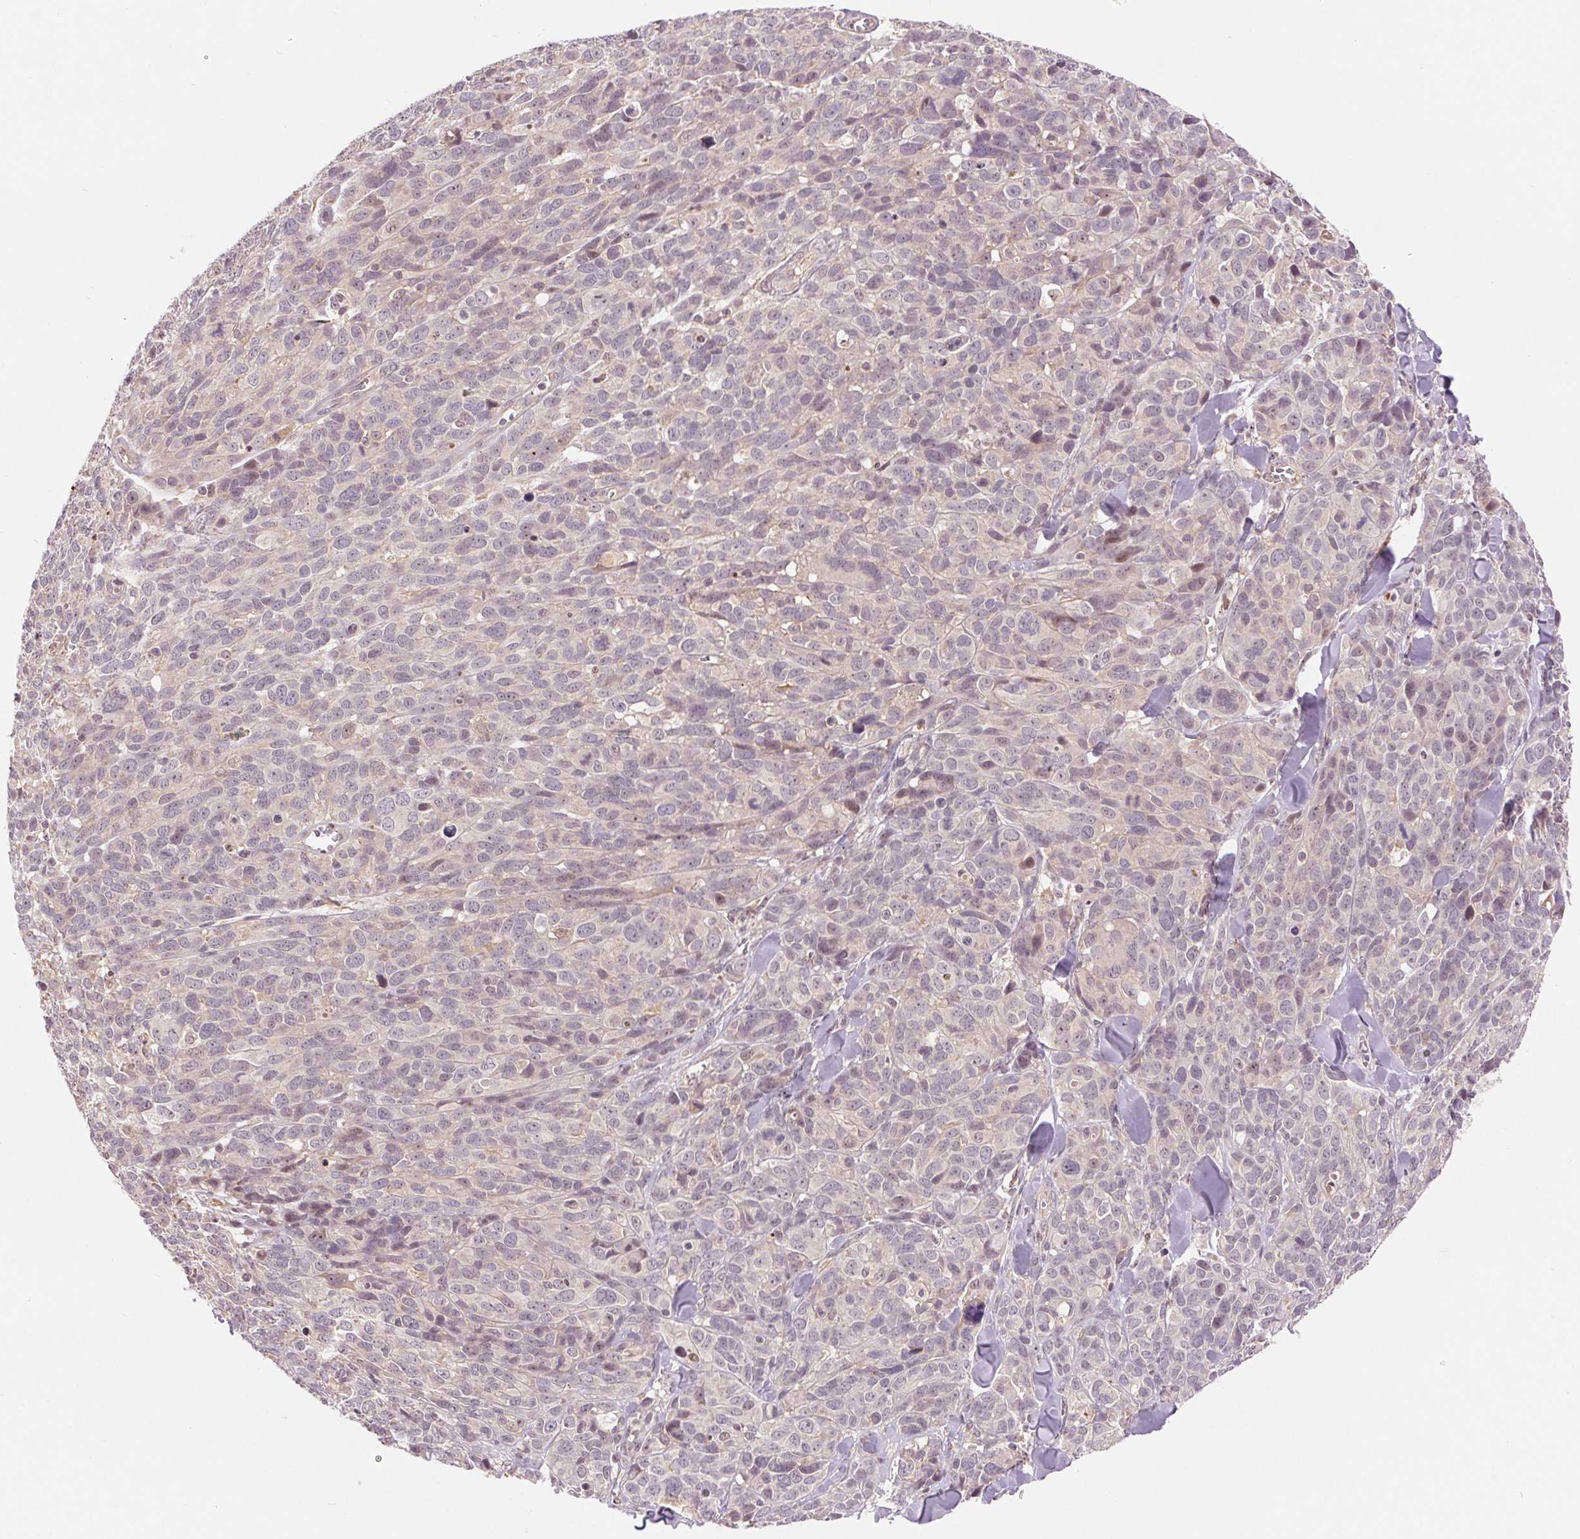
{"staining": {"intensity": "negative", "quantity": "none", "location": "none"}, "tissue": "melanoma", "cell_type": "Tumor cells", "image_type": "cancer", "snomed": [{"axis": "morphology", "description": "Malignant melanoma, NOS"}, {"axis": "topography", "description": "Skin"}], "caption": "There is no significant staining in tumor cells of melanoma.", "gene": "RANBP3L", "patient": {"sex": "male", "age": 51}}